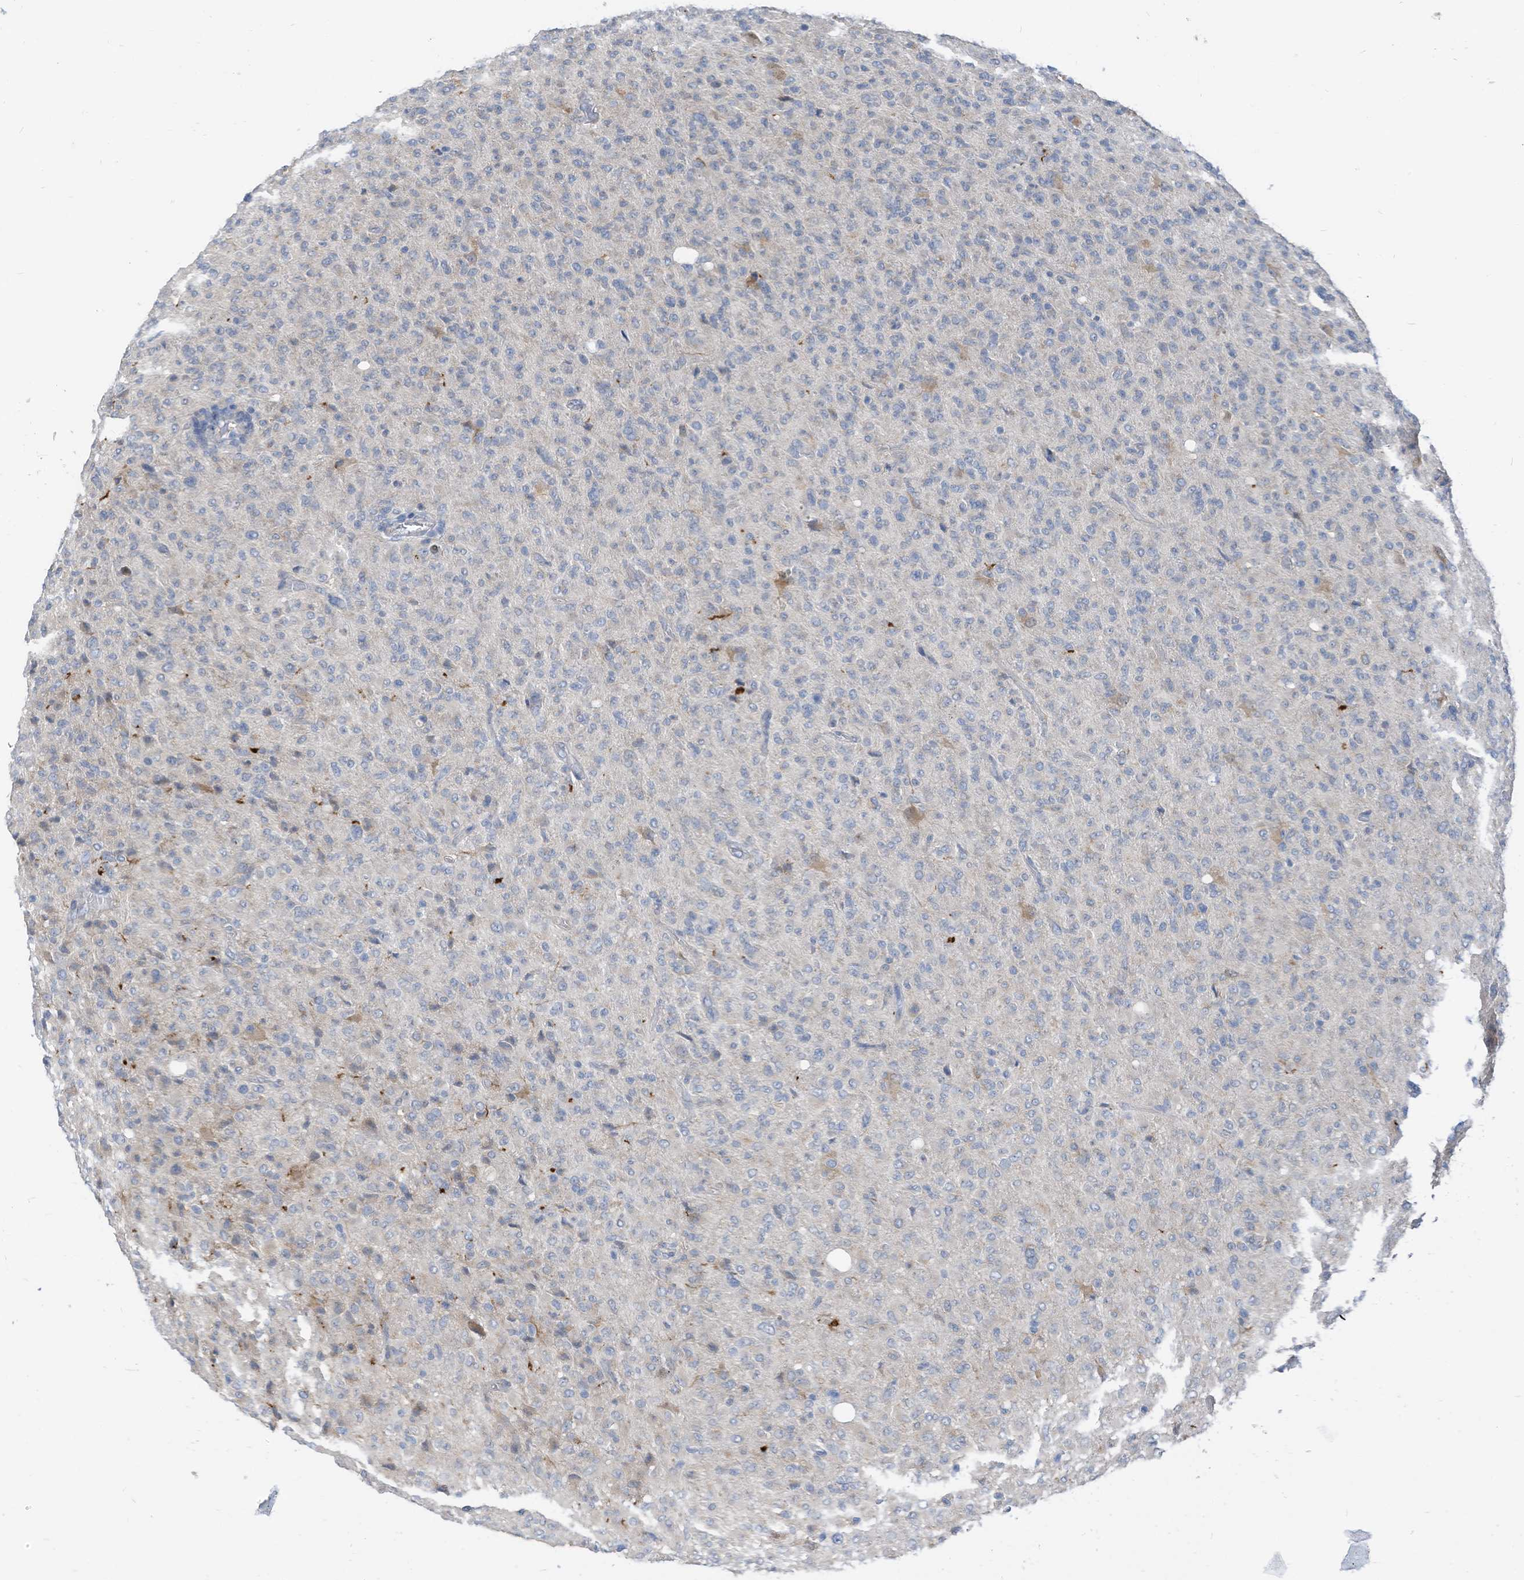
{"staining": {"intensity": "negative", "quantity": "none", "location": "none"}, "tissue": "glioma", "cell_type": "Tumor cells", "image_type": "cancer", "snomed": [{"axis": "morphology", "description": "Glioma, malignant, High grade"}, {"axis": "topography", "description": "Brain"}], "caption": "This is a image of IHC staining of malignant glioma (high-grade), which shows no staining in tumor cells.", "gene": "LDAH", "patient": {"sex": "female", "age": 57}}